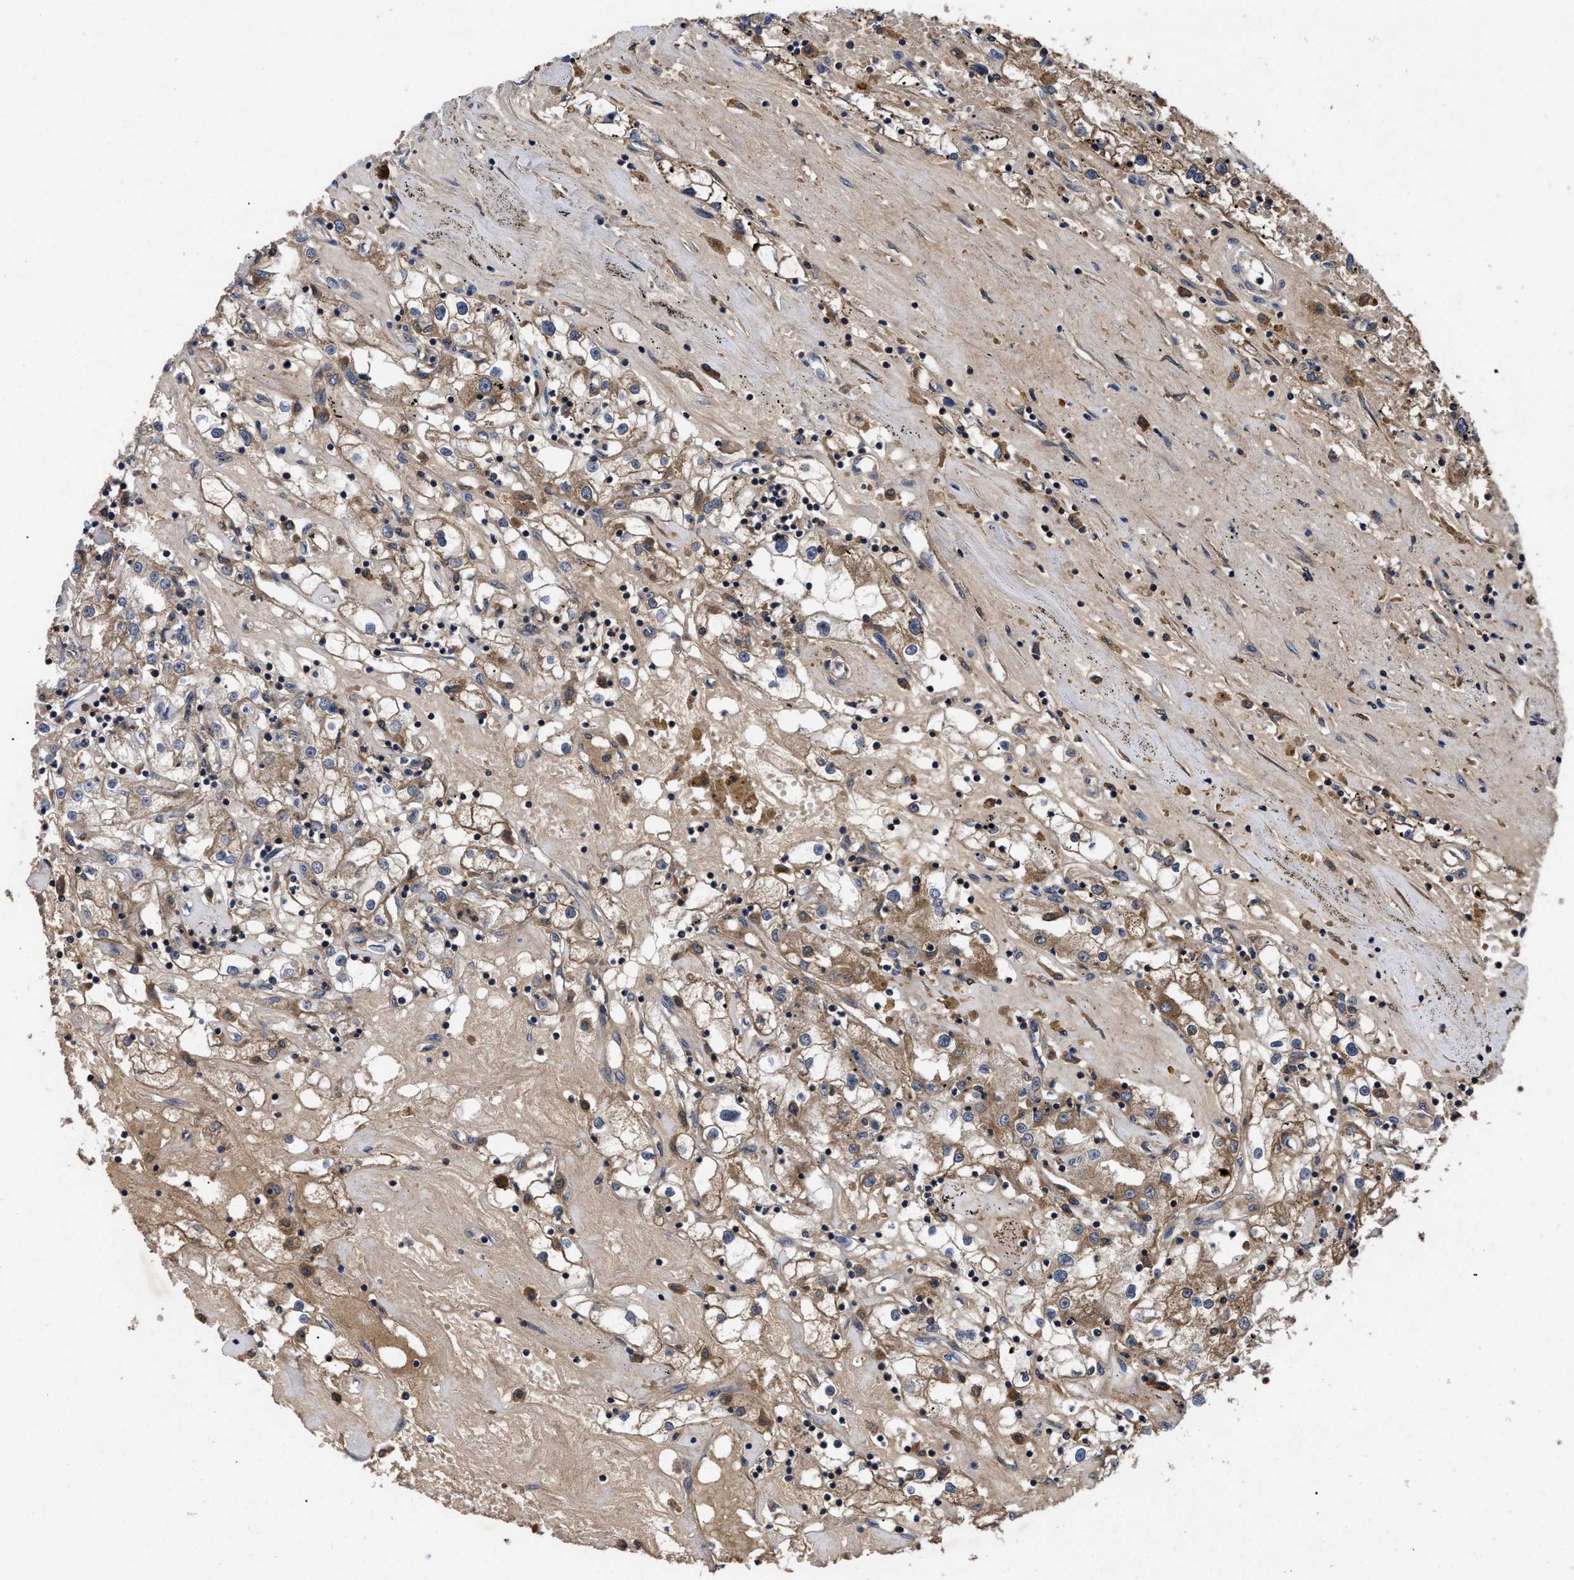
{"staining": {"intensity": "moderate", "quantity": "<25%", "location": "cytoplasmic/membranous"}, "tissue": "renal cancer", "cell_type": "Tumor cells", "image_type": "cancer", "snomed": [{"axis": "morphology", "description": "Adenocarcinoma, NOS"}, {"axis": "topography", "description": "Kidney"}], "caption": "Renal cancer (adenocarcinoma) stained for a protein (brown) shows moderate cytoplasmic/membranous positive positivity in approximately <25% of tumor cells.", "gene": "LRRC3", "patient": {"sex": "male", "age": 56}}